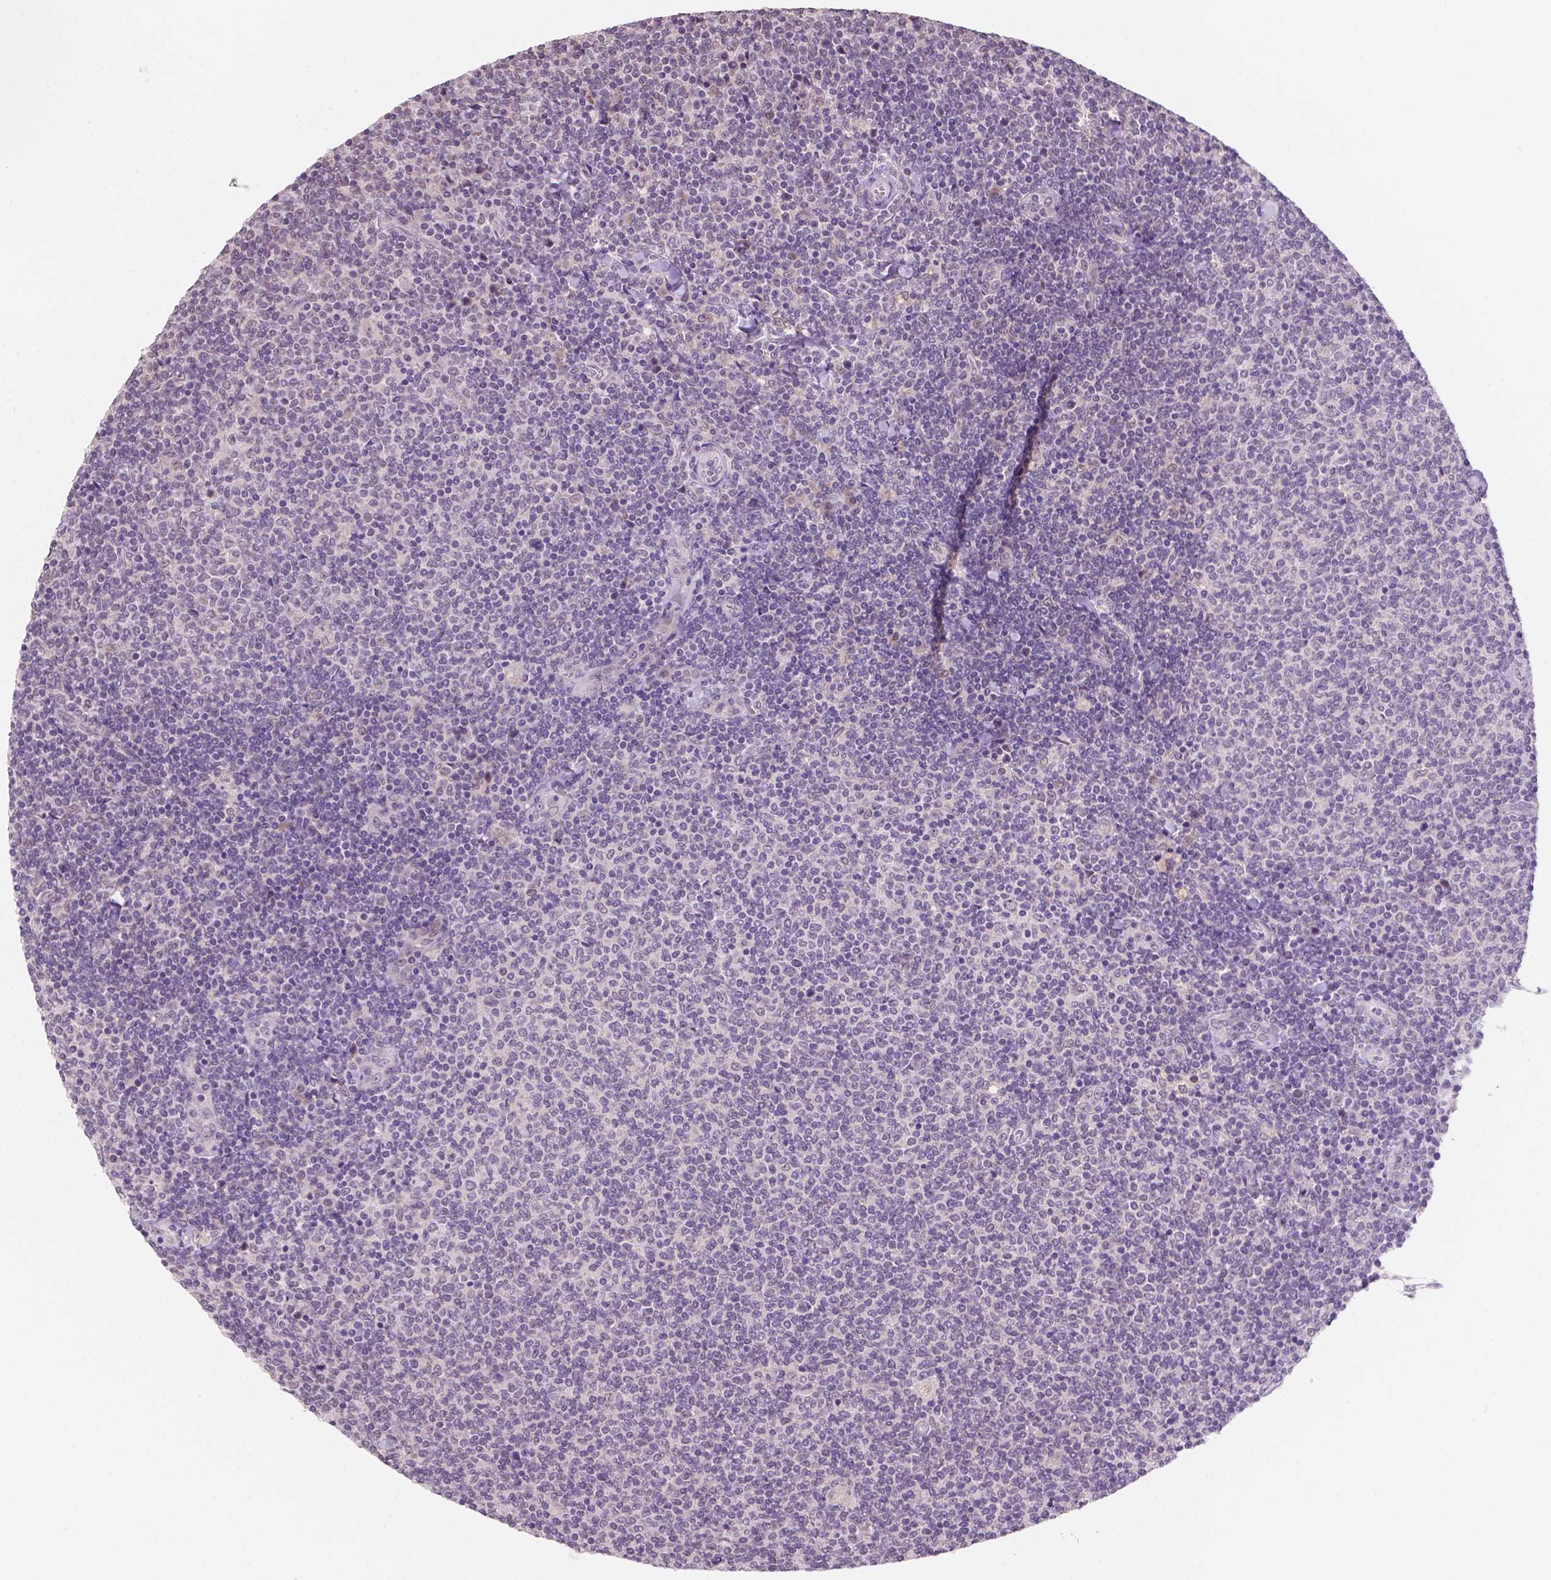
{"staining": {"intensity": "negative", "quantity": "none", "location": "none"}, "tissue": "lymphoma", "cell_type": "Tumor cells", "image_type": "cancer", "snomed": [{"axis": "morphology", "description": "Malignant lymphoma, non-Hodgkin's type, Low grade"}, {"axis": "topography", "description": "Lymph node"}], "caption": "A high-resolution micrograph shows IHC staining of lymphoma, which reveals no significant expression in tumor cells.", "gene": "SHLD3", "patient": {"sex": "male", "age": 52}}